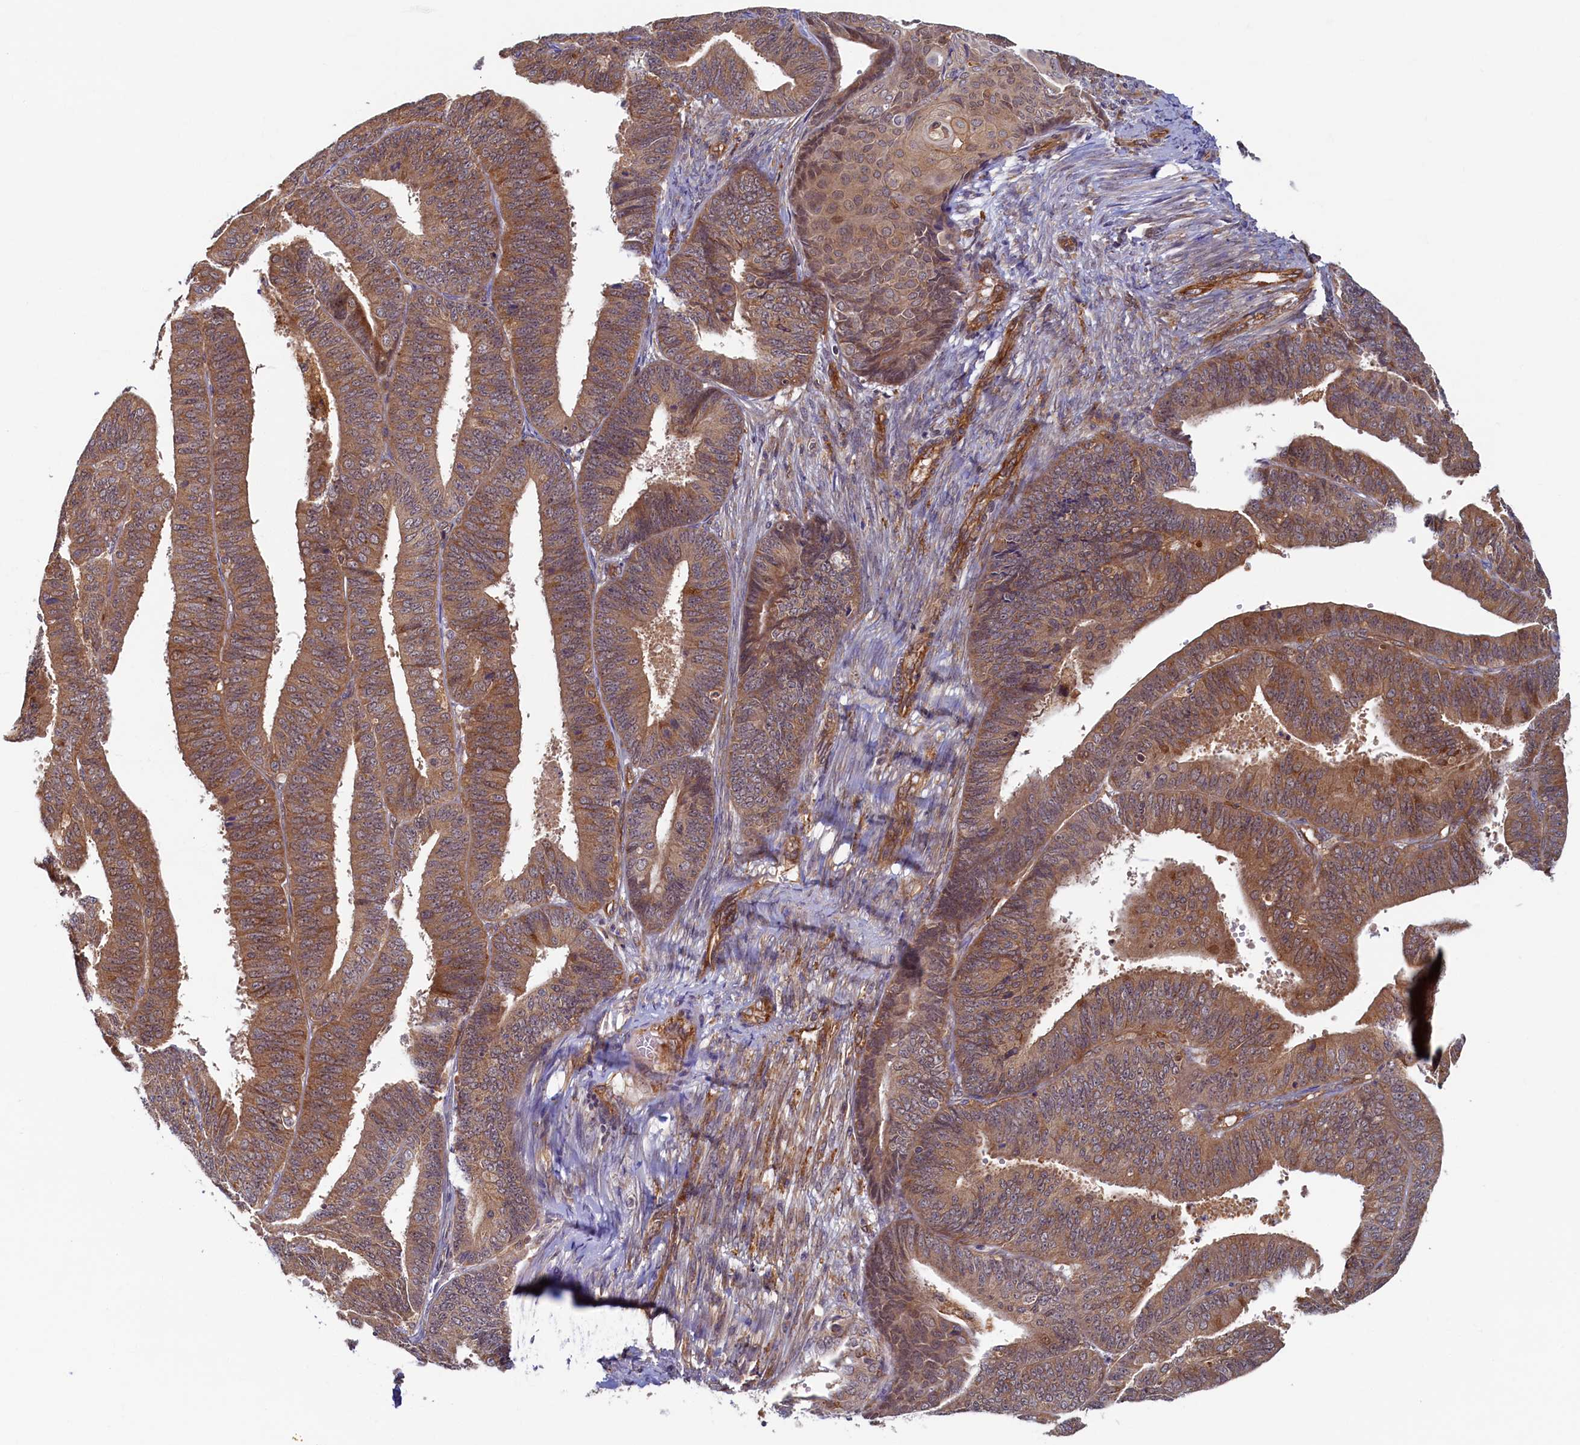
{"staining": {"intensity": "moderate", "quantity": ">75%", "location": "cytoplasmic/membranous"}, "tissue": "endometrial cancer", "cell_type": "Tumor cells", "image_type": "cancer", "snomed": [{"axis": "morphology", "description": "Adenocarcinoma, NOS"}, {"axis": "topography", "description": "Endometrium"}], "caption": "Adenocarcinoma (endometrial) stained with DAB immunohistochemistry (IHC) reveals medium levels of moderate cytoplasmic/membranous positivity in about >75% of tumor cells.", "gene": "STX12", "patient": {"sex": "female", "age": 73}}